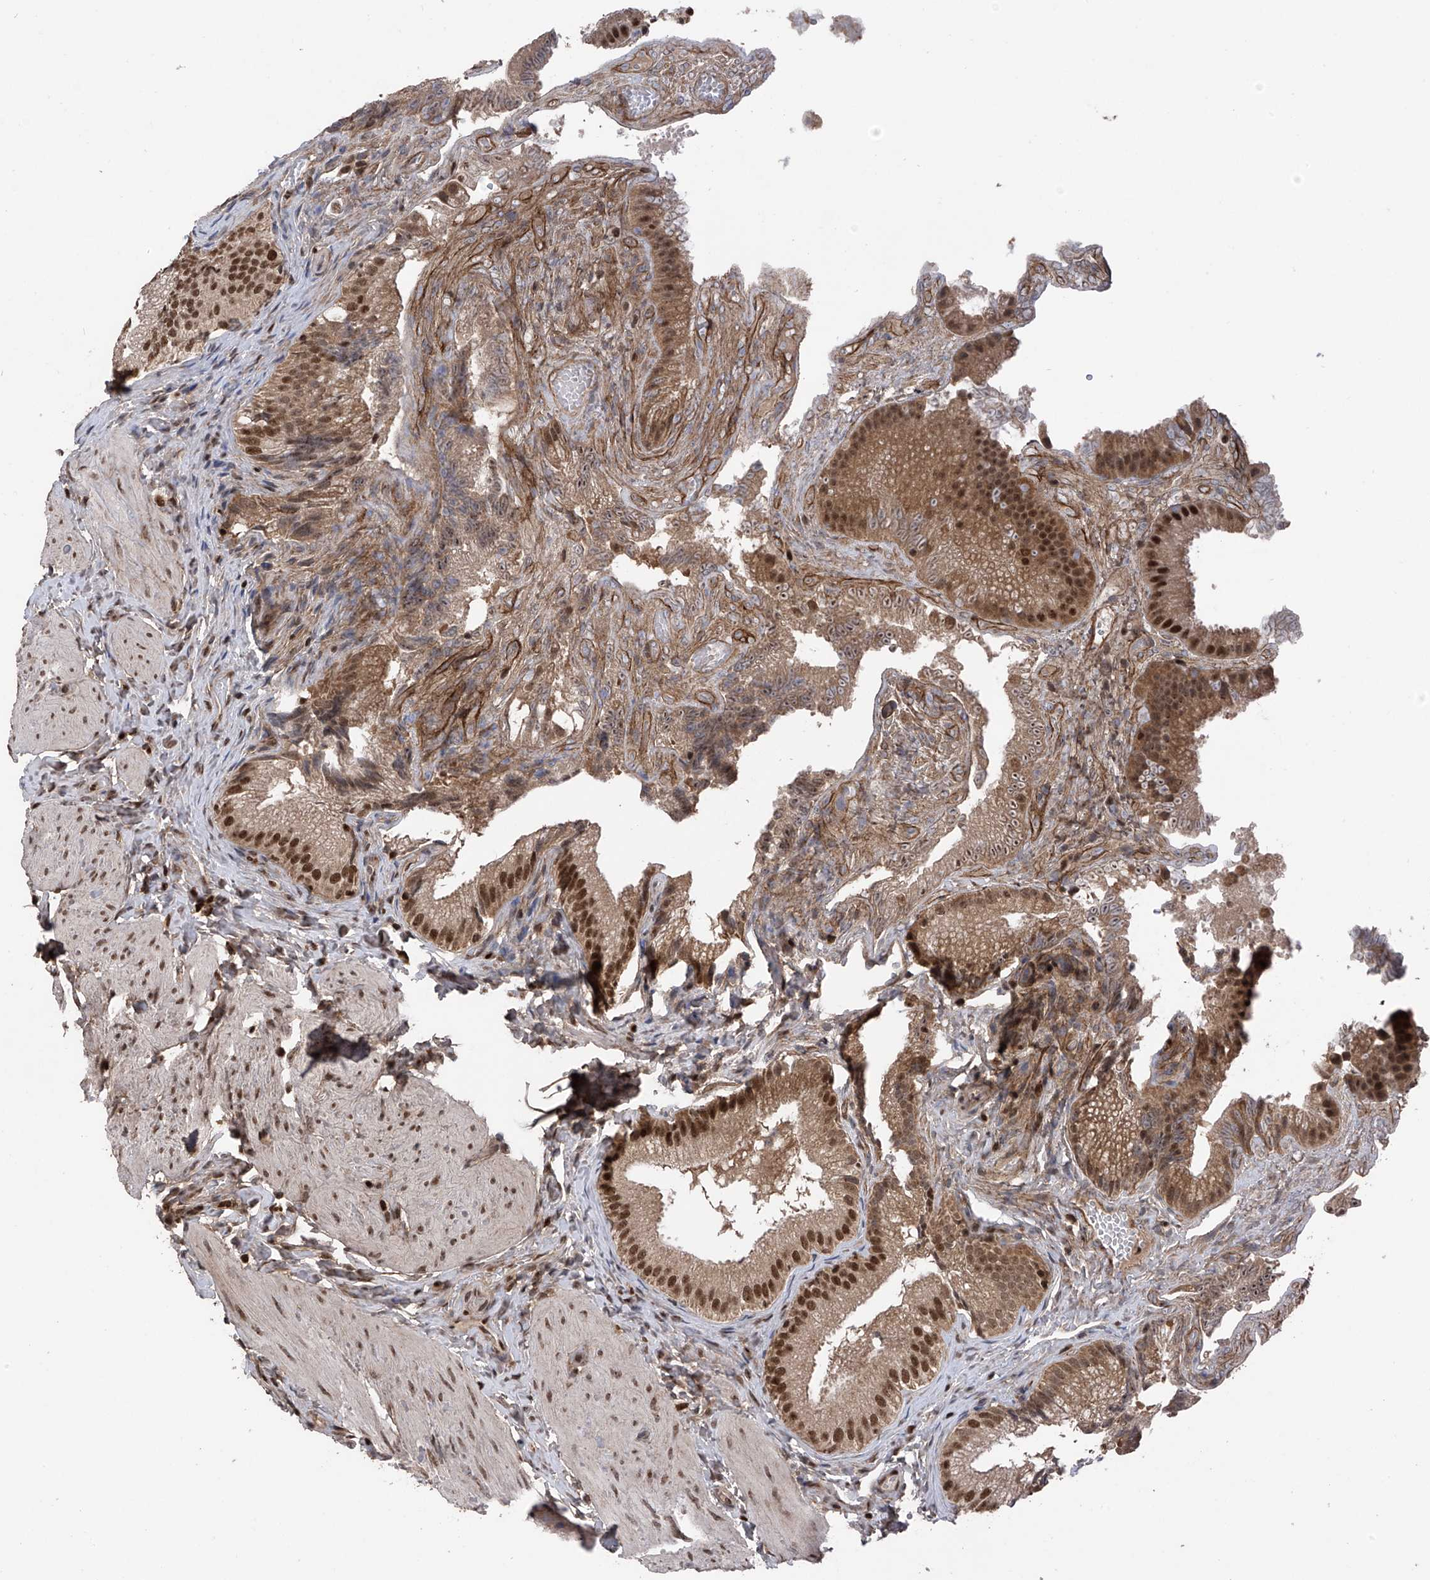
{"staining": {"intensity": "strong", "quantity": ">75%", "location": "cytoplasmic/membranous,nuclear"}, "tissue": "gallbladder", "cell_type": "Glandular cells", "image_type": "normal", "snomed": [{"axis": "morphology", "description": "Normal tissue, NOS"}, {"axis": "topography", "description": "Gallbladder"}], "caption": "Gallbladder stained with immunohistochemistry (IHC) shows strong cytoplasmic/membranous,nuclear staining in approximately >75% of glandular cells. The protein is stained brown, and the nuclei are stained in blue (DAB (3,3'-diaminobenzidine) IHC with brightfield microscopy, high magnification).", "gene": "DNAJC9", "patient": {"sex": "female", "age": 30}}